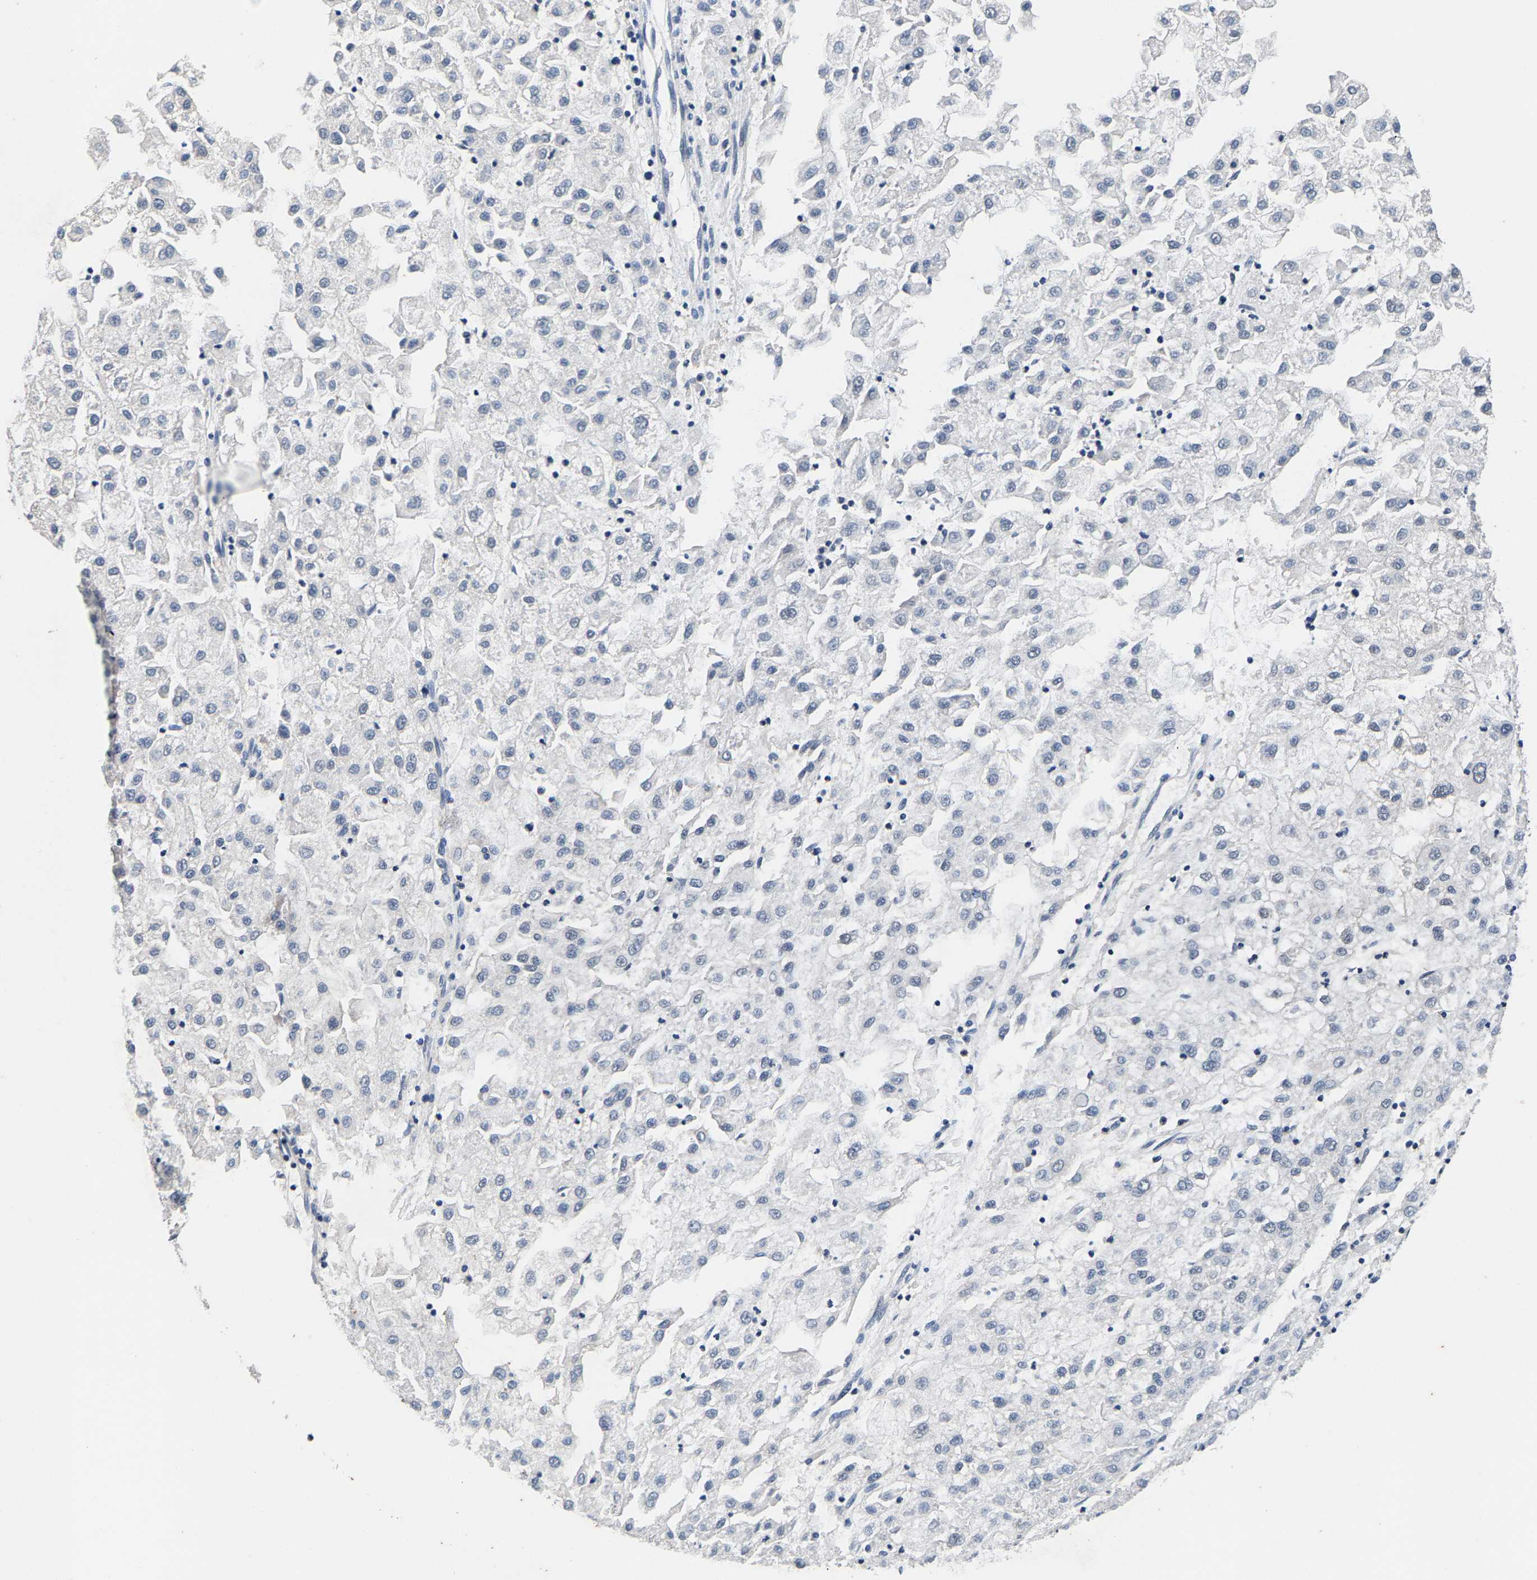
{"staining": {"intensity": "negative", "quantity": "none", "location": "none"}, "tissue": "liver cancer", "cell_type": "Tumor cells", "image_type": "cancer", "snomed": [{"axis": "morphology", "description": "Carcinoma, Hepatocellular, NOS"}, {"axis": "topography", "description": "Liver"}], "caption": "High magnification brightfield microscopy of hepatocellular carcinoma (liver) stained with DAB (3,3'-diaminobenzidine) (brown) and counterstained with hematoxylin (blue): tumor cells show no significant positivity. (DAB (3,3'-diaminobenzidine) immunohistochemistry (IHC), high magnification).", "gene": "FGD3", "patient": {"sex": "male", "age": 72}}